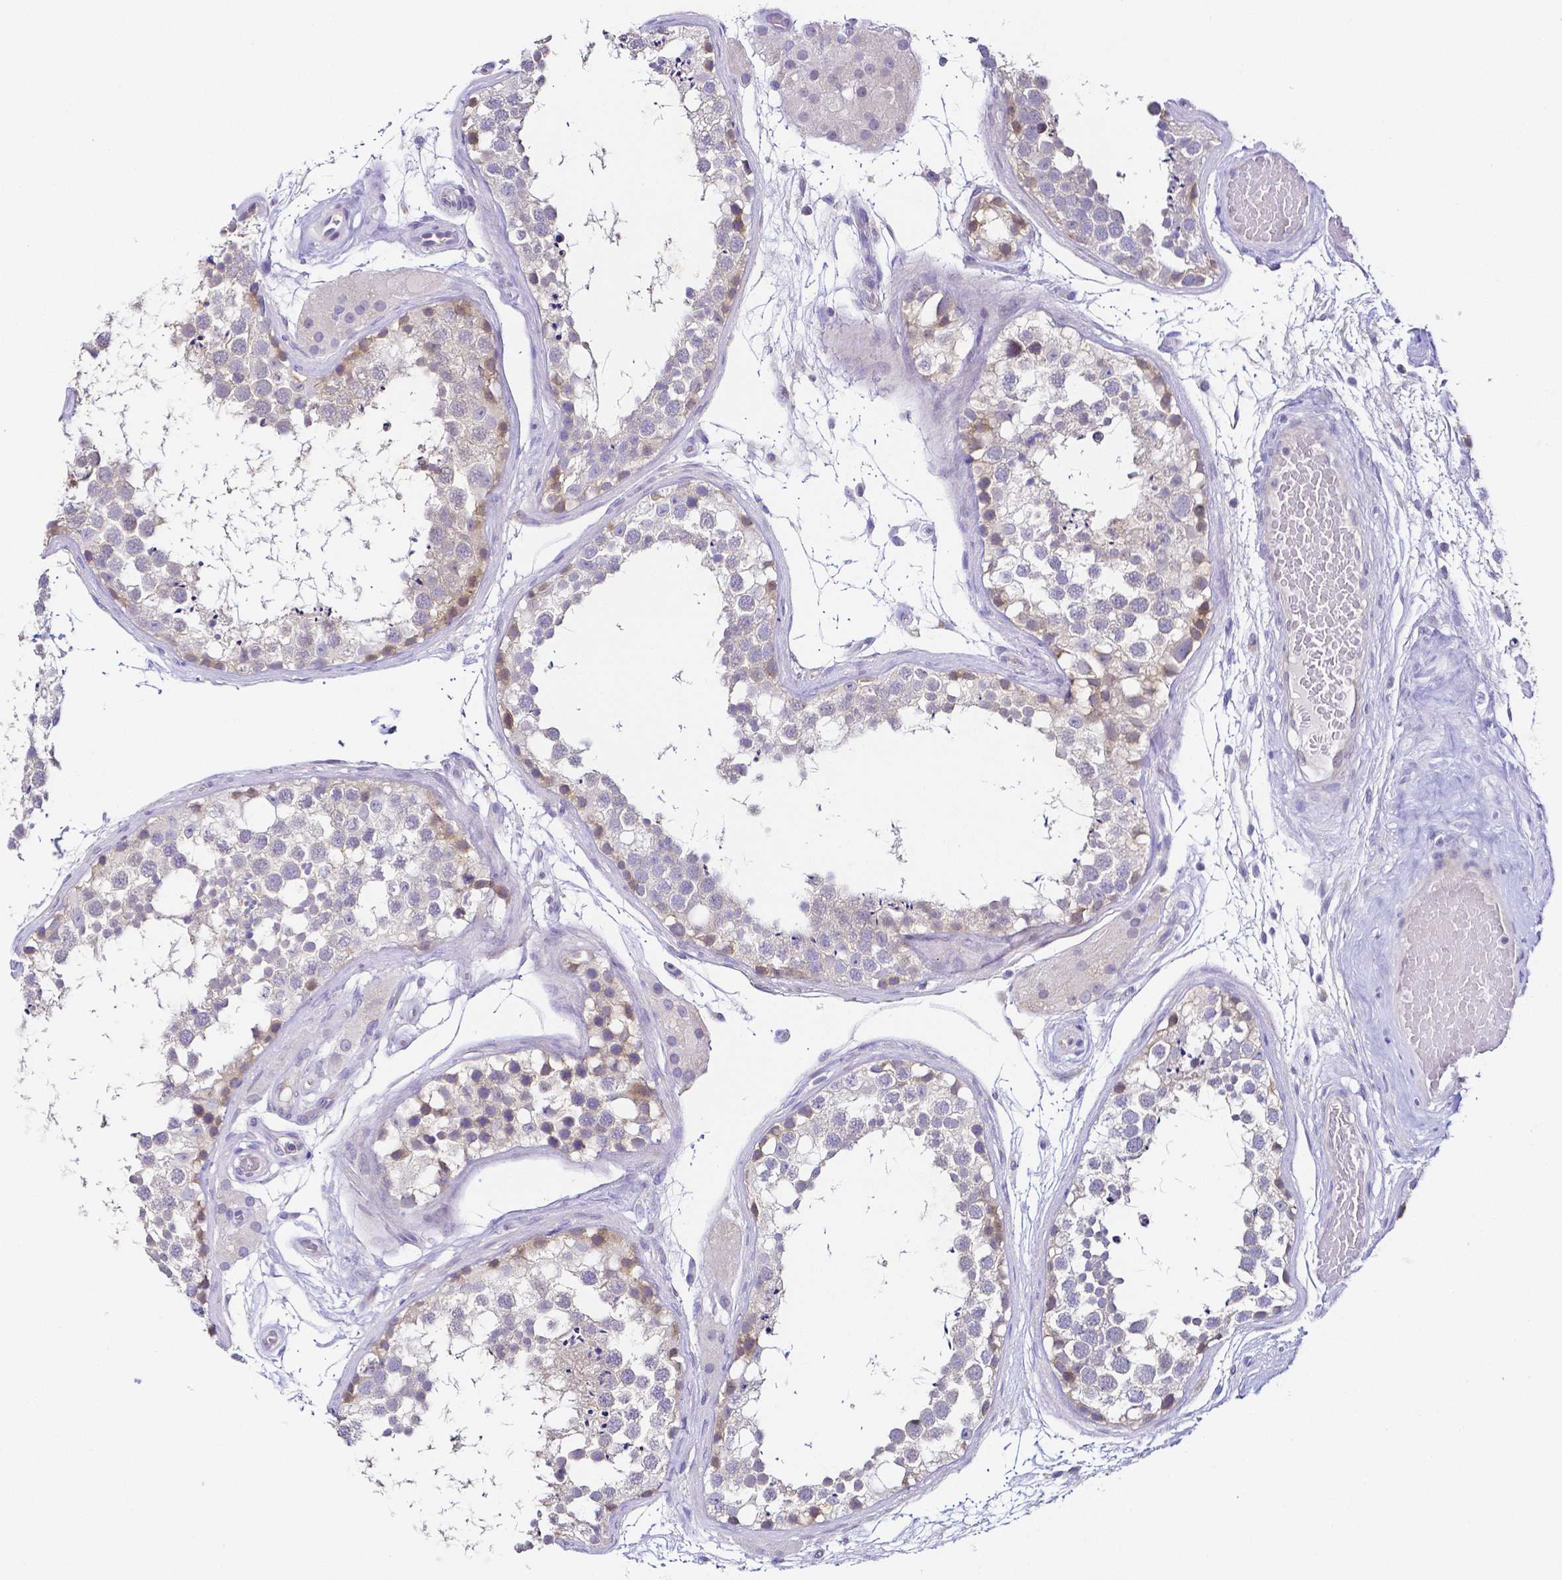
{"staining": {"intensity": "weak", "quantity": "<25%", "location": "cytoplasmic/membranous"}, "tissue": "testis", "cell_type": "Cells in seminiferous ducts", "image_type": "normal", "snomed": [{"axis": "morphology", "description": "Normal tissue, NOS"}, {"axis": "morphology", "description": "Seminoma, NOS"}, {"axis": "topography", "description": "Testis"}], "caption": "IHC of unremarkable testis shows no staining in cells in seminiferous ducts.", "gene": "PKP3", "patient": {"sex": "male", "age": 65}}